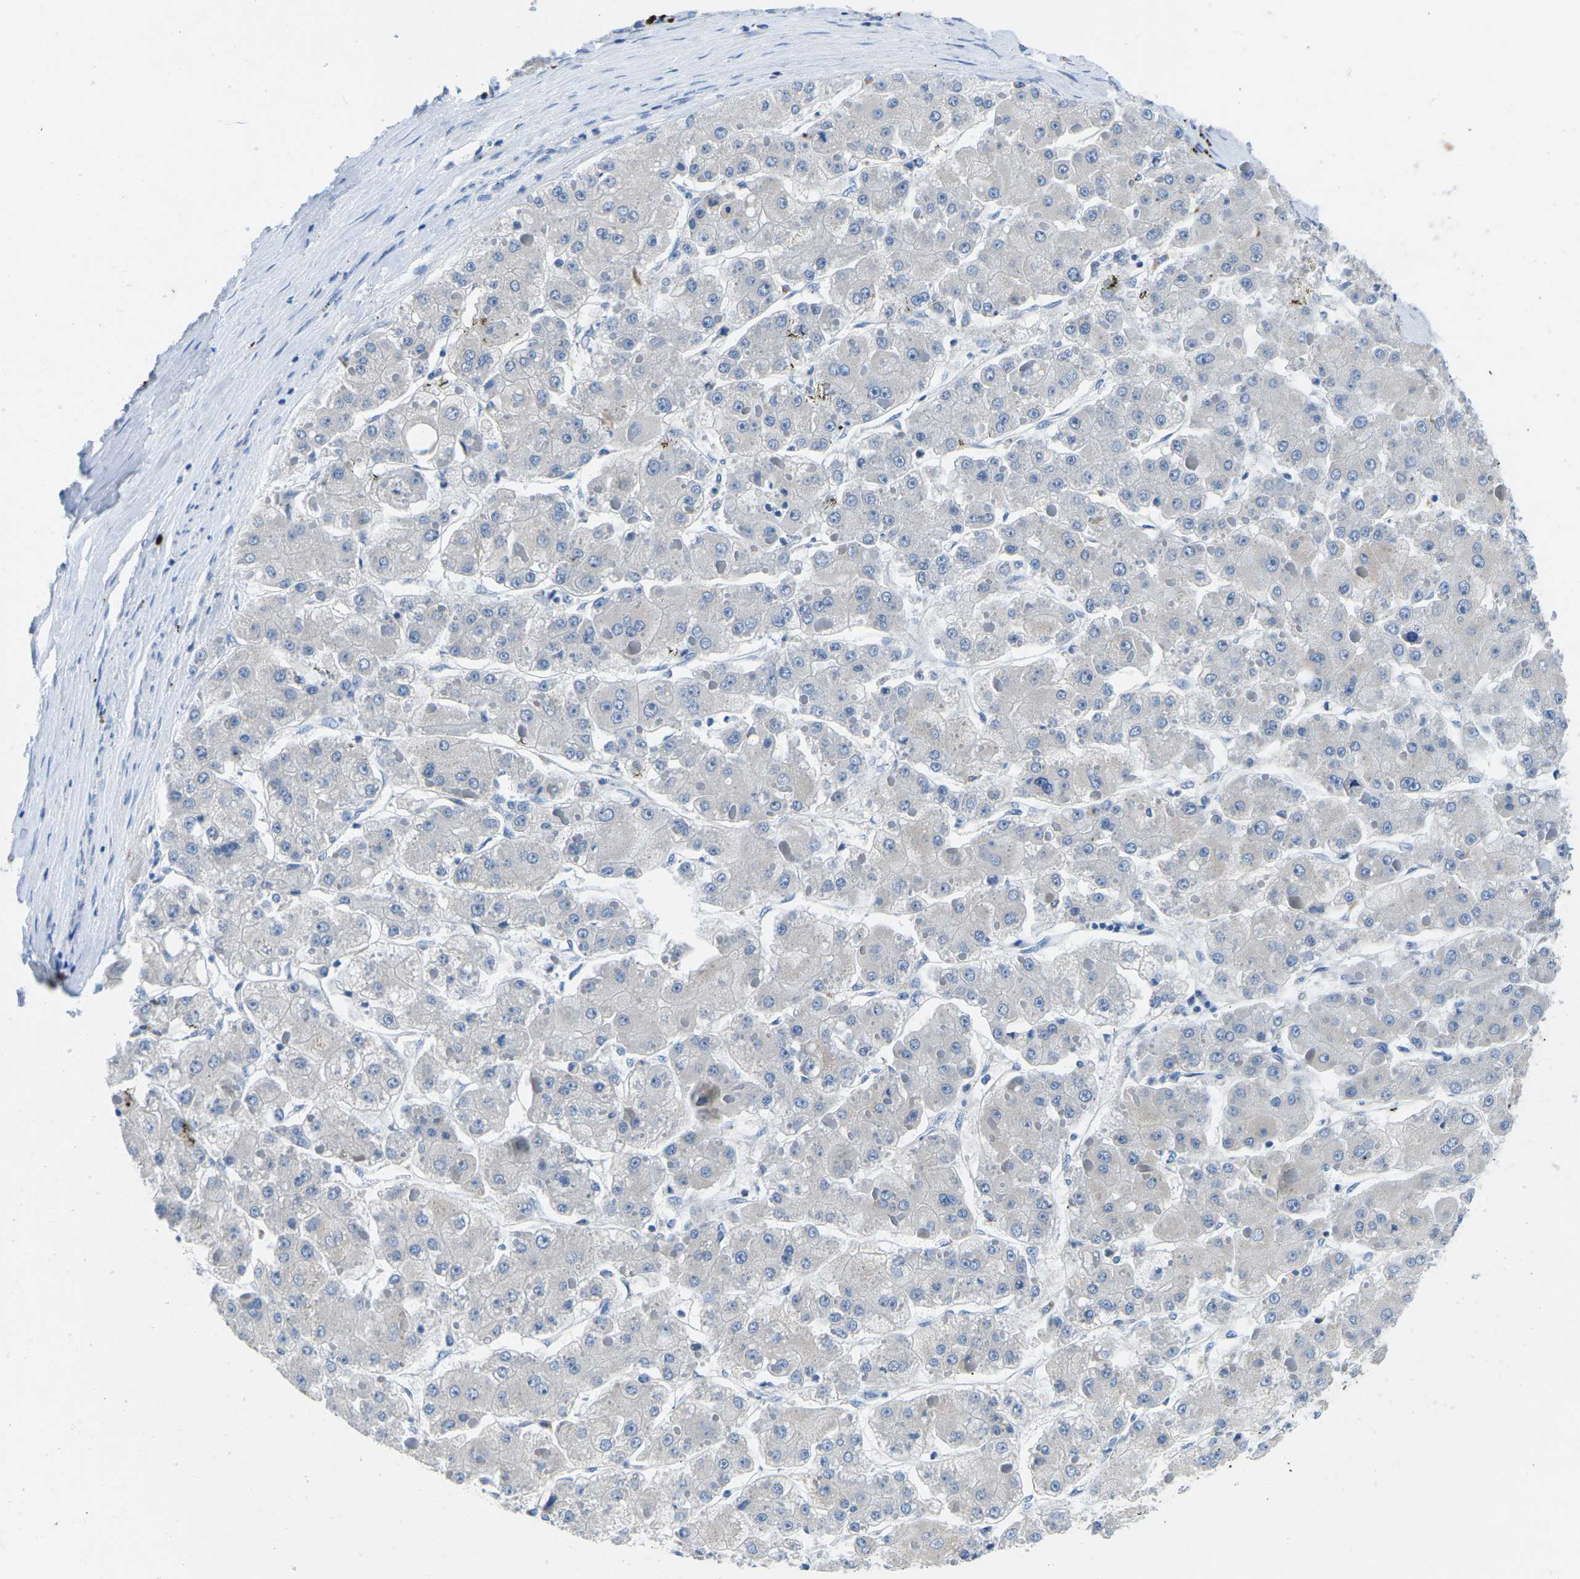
{"staining": {"intensity": "negative", "quantity": "none", "location": "none"}, "tissue": "liver cancer", "cell_type": "Tumor cells", "image_type": "cancer", "snomed": [{"axis": "morphology", "description": "Carcinoma, Hepatocellular, NOS"}, {"axis": "topography", "description": "Liver"}], "caption": "The histopathology image exhibits no staining of tumor cells in liver hepatocellular carcinoma.", "gene": "TM6SF1", "patient": {"sex": "female", "age": 73}}